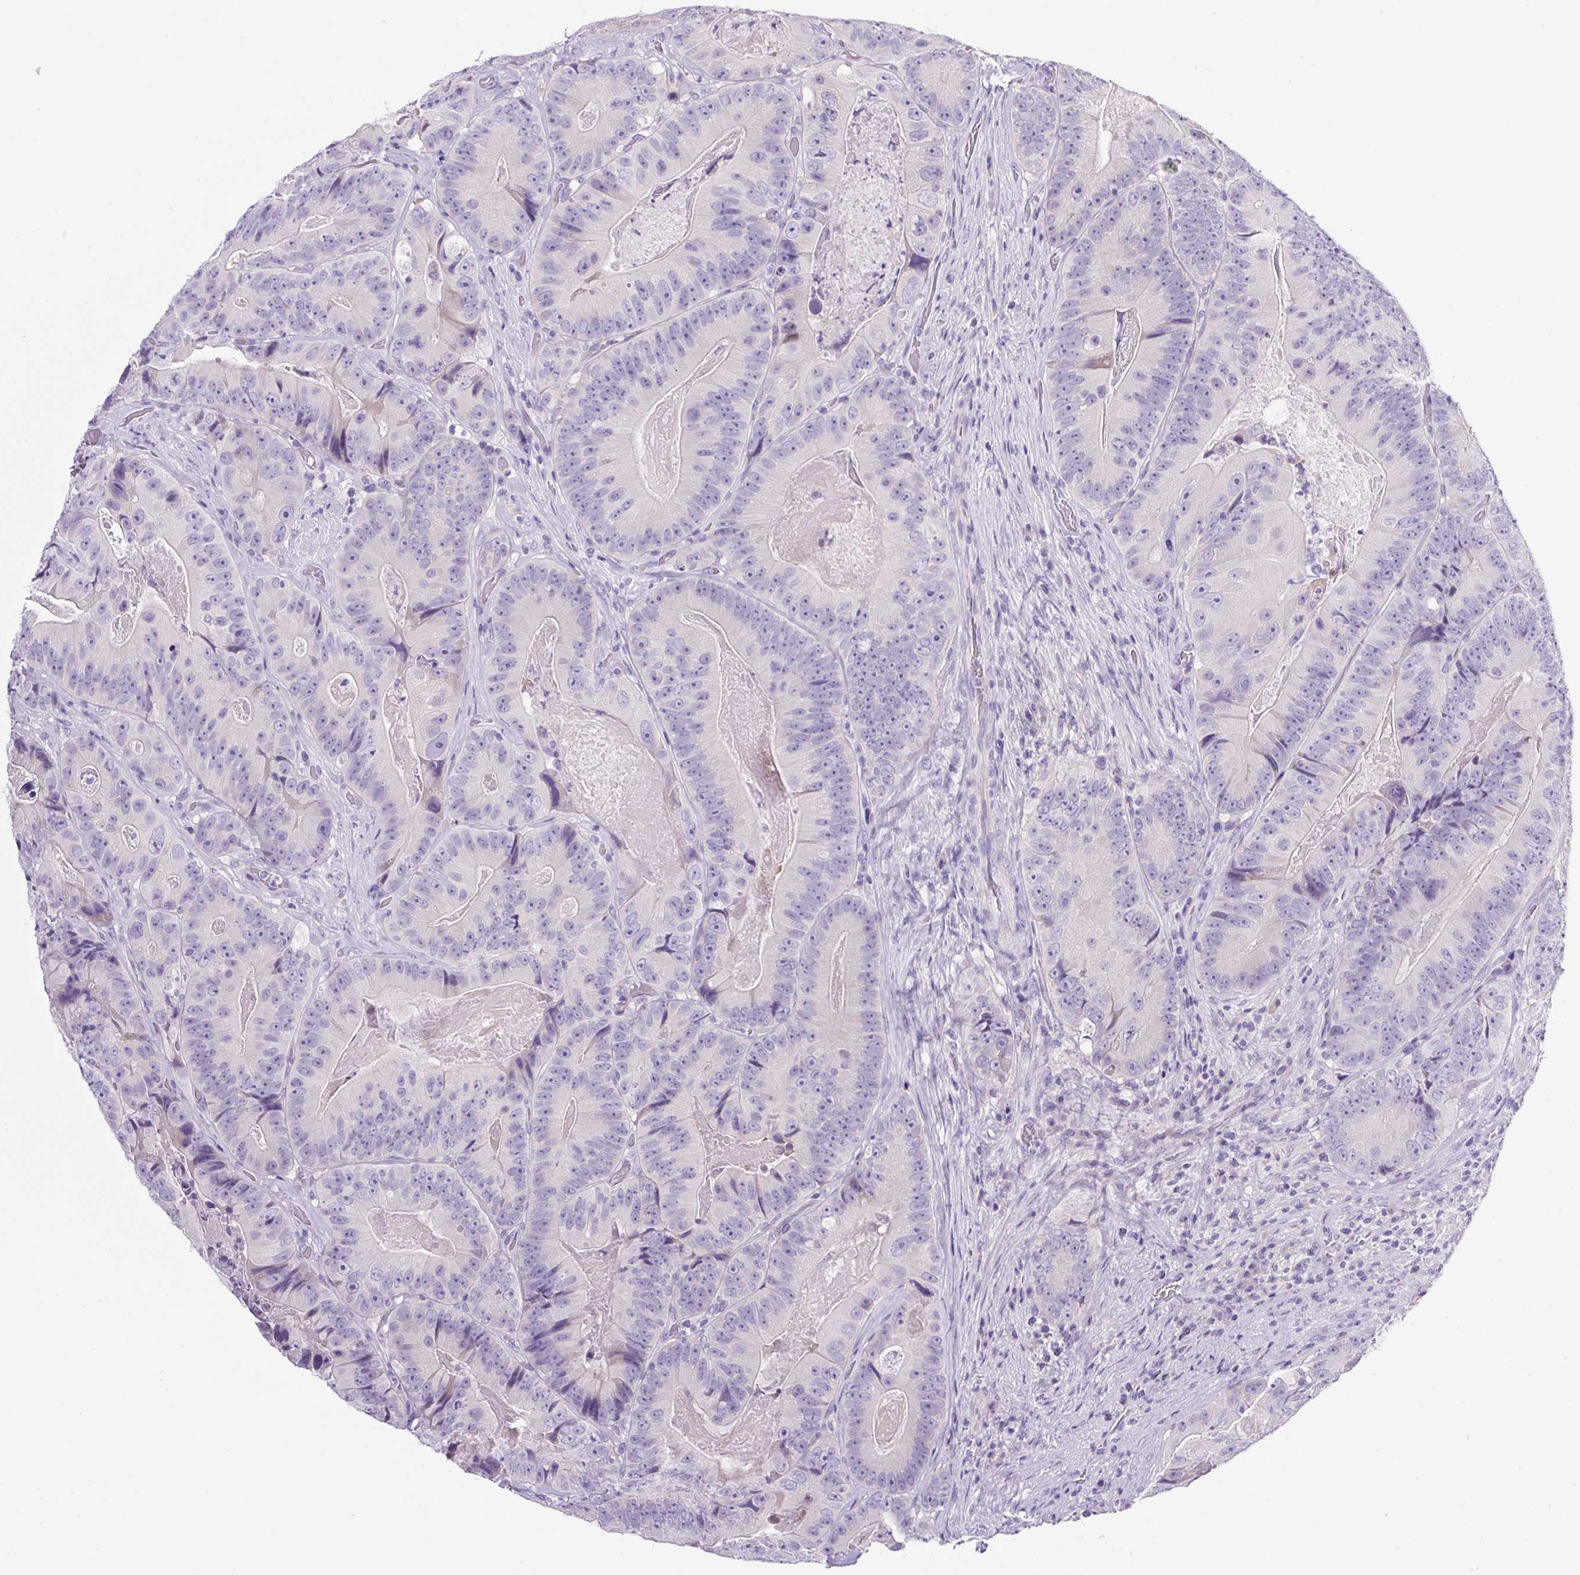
{"staining": {"intensity": "negative", "quantity": "none", "location": "none"}, "tissue": "colorectal cancer", "cell_type": "Tumor cells", "image_type": "cancer", "snomed": [{"axis": "morphology", "description": "Adenocarcinoma, NOS"}, {"axis": "topography", "description": "Colon"}], "caption": "High magnification brightfield microscopy of colorectal cancer (adenocarcinoma) stained with DAB (3,3'-diaminobenzidine) (brown) and counterstained with hematoxylin (blue): tumor cells show no significant positivity. (DAB (3,3'-diaminobenzidine) IHC visualized using brightfield microscopy, high magnification).", "gene": "SP8", "patient": {"sex": "female", "age": 86}}